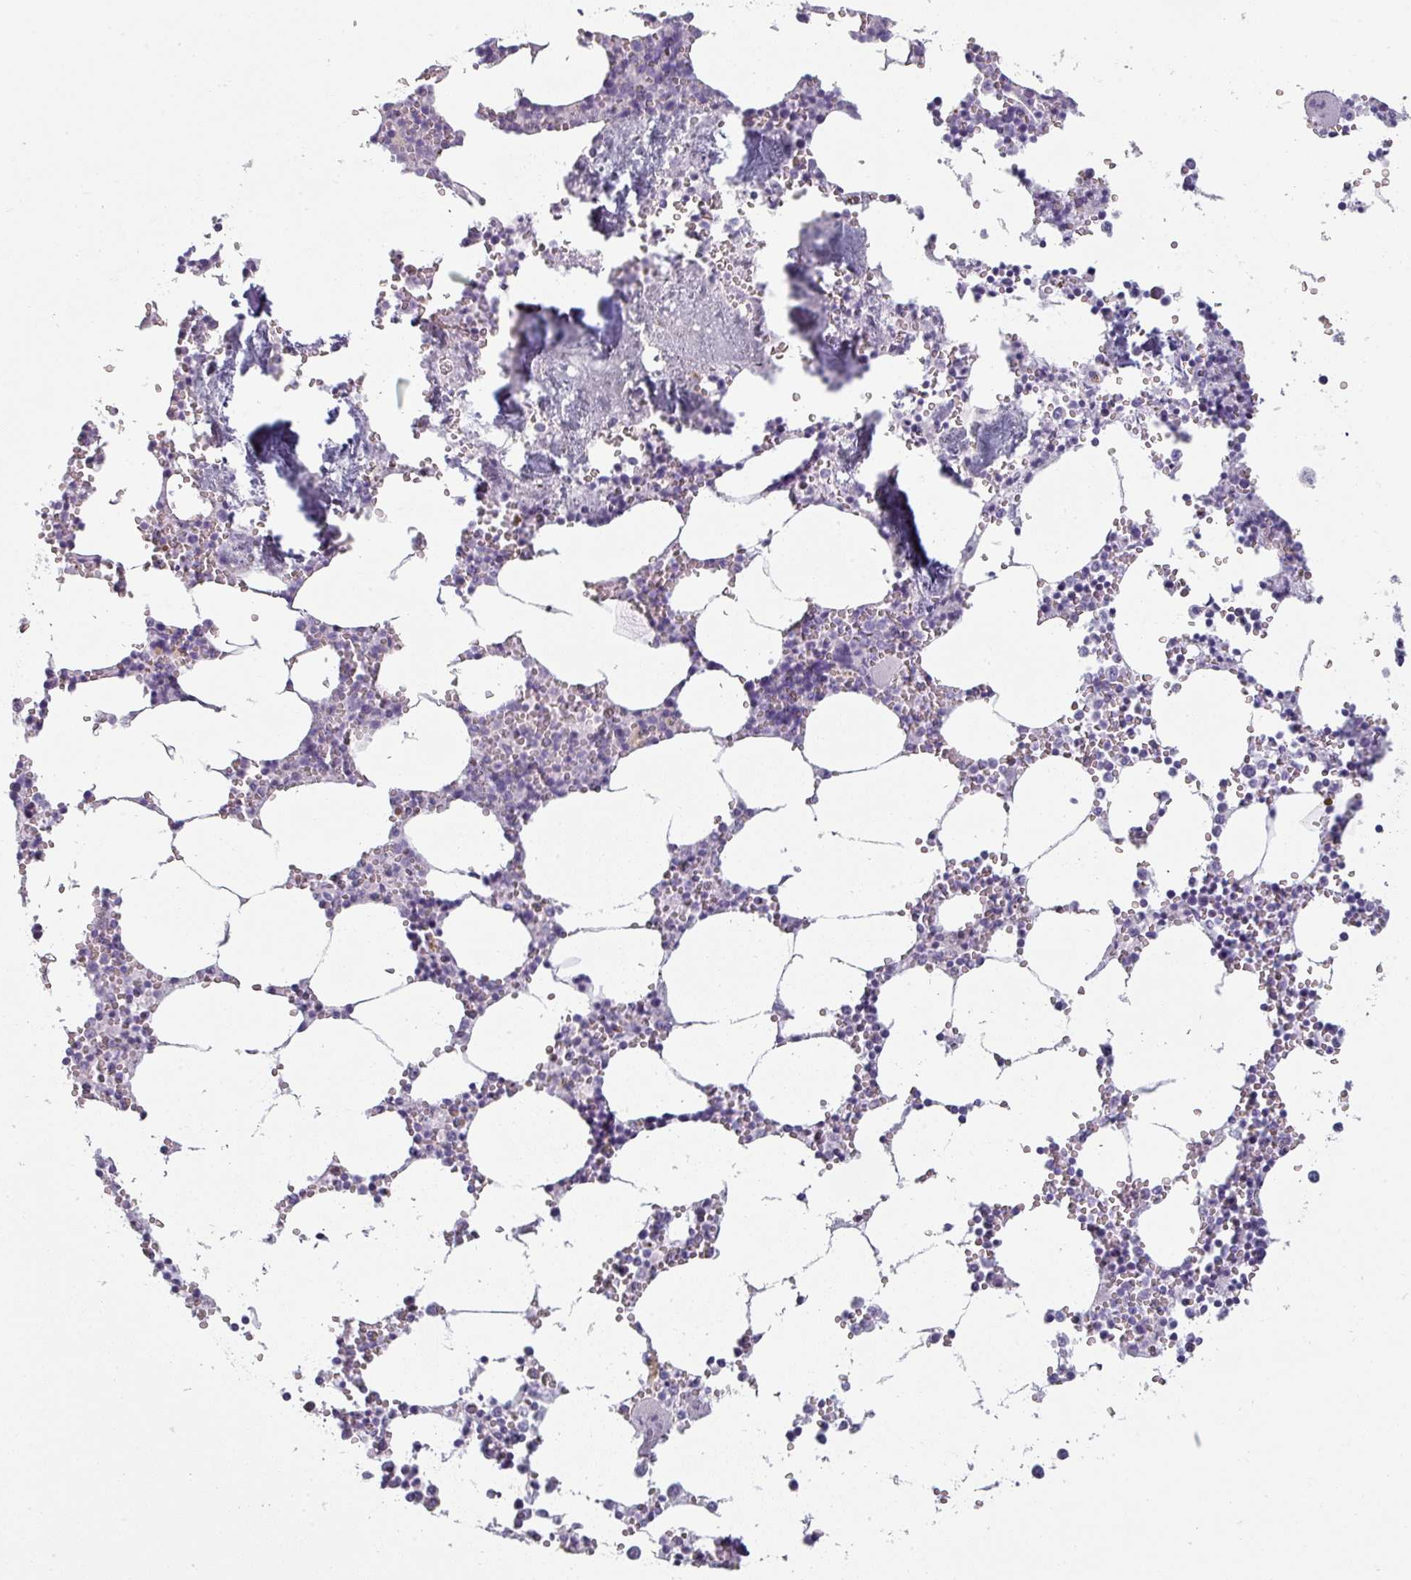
{"staining": {"intensity": "negative", "quantity": "none", "location": "none"}, "tissue": "bone marrow", "cell_type": "Hematopoietic cells", "image_type": "normal", "snomed": [{"axis": "morphology", "description": "Normal tissue, NOS"}, {"axis": "topography", "description": "Bone marrow"}], "caption": "A photomicrograph of bone marrow stained for a protein reveals no brown staining in hematopoietic cells.", "gene": "SFTPA1", "patient": {"sex": "male", "age": 54}}